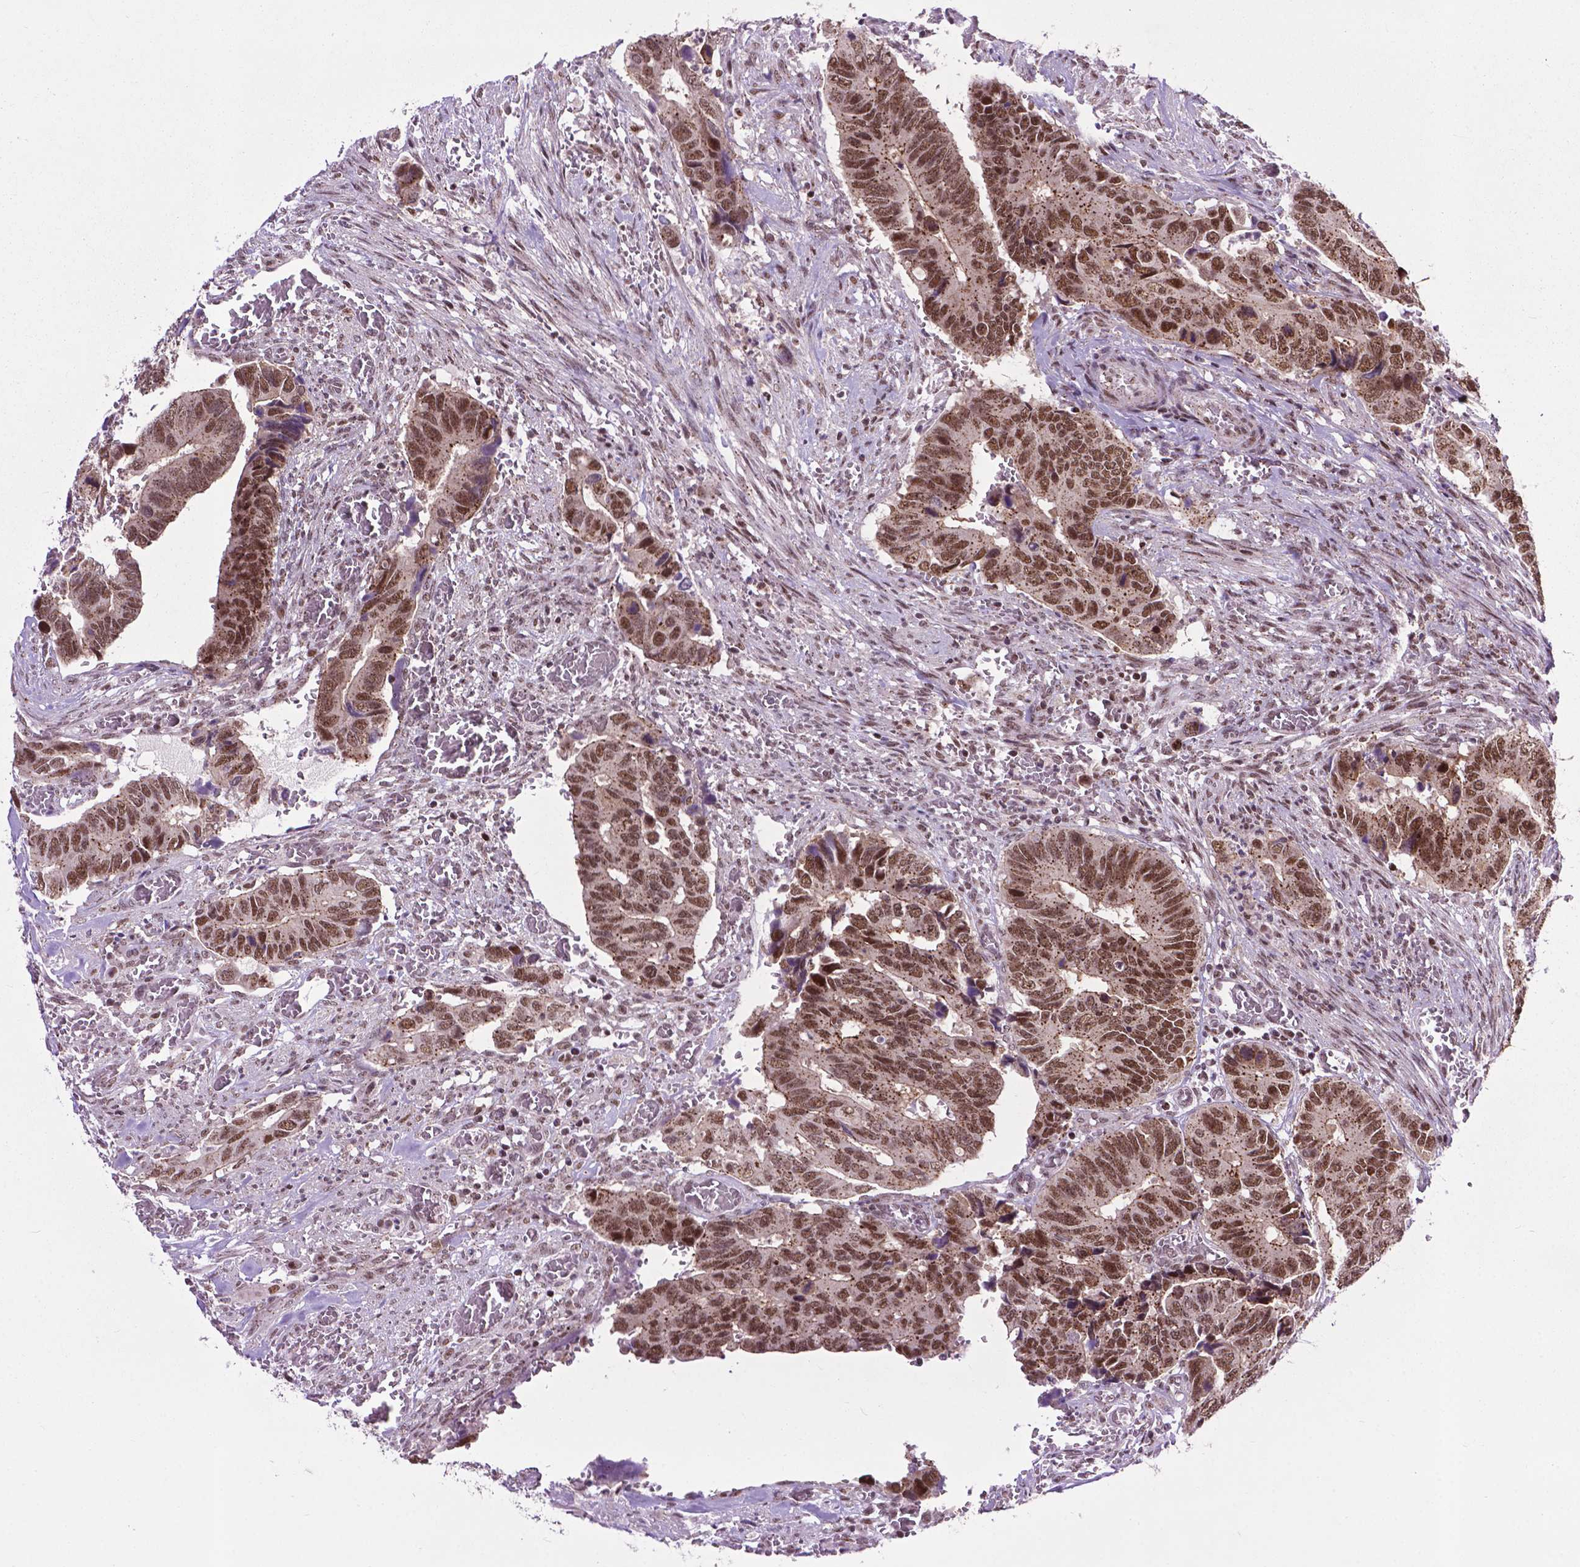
{"staining": {"intensity": "strong", "quantity": ">75%", "location": "nuclear"}, "tissue": "colorectal cancer", "cell_type": "Tumor cells", "image_type": "cancer", "snomed": [{"axis": "morphology", "description": "Adenocarcinoma, NOS"}, {"axis": "topography", "description": "Colon"}], "caption": "Immunohistochemical staining of colorectal cancer (adenocarcinoma) exhibits high levels of strong nuclear staining in about >75% of tumor cells.", "gene": "EAF1", "patient": {"sex": "male", "age": 49}}